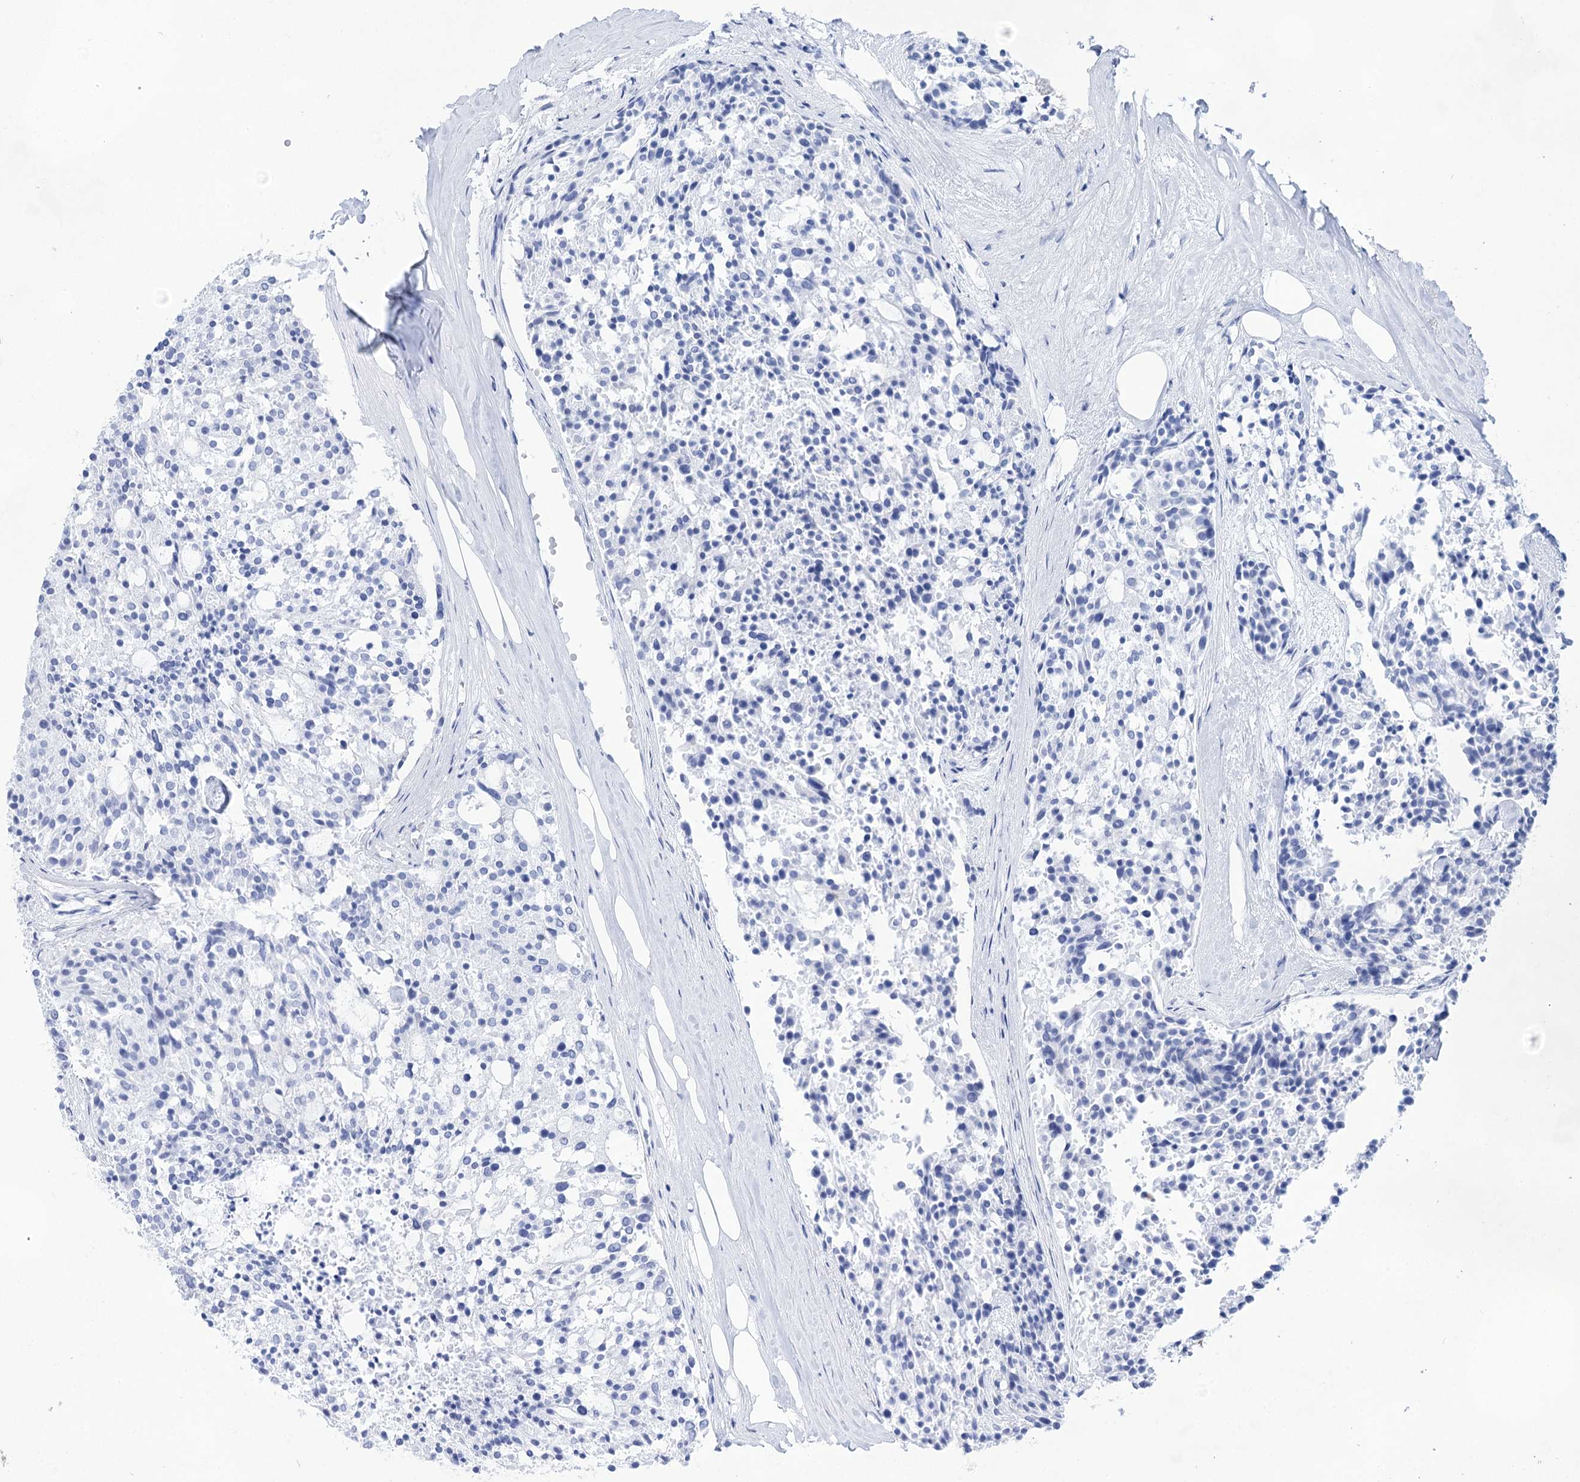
{"staining": {"intensity": "negative", "quantity": "none", "location": "none"}, "tissue": "carcinoid", "cell_type": "Tumor cells", "image_type": "cancer", "snomed": [{"axis": "morphology", "description": "Carcinoid, malignant, NOS"}, {"axis": "topography", "description": "Pancreas"}], "caption": "DAB (3,3'-diaminobenzidine) immunohistochemical staining of malignant carcinoid displays no significant positivity in tumor cells.", "gene": "LALBA", "patient": {"sex": "female", "age": 54}}